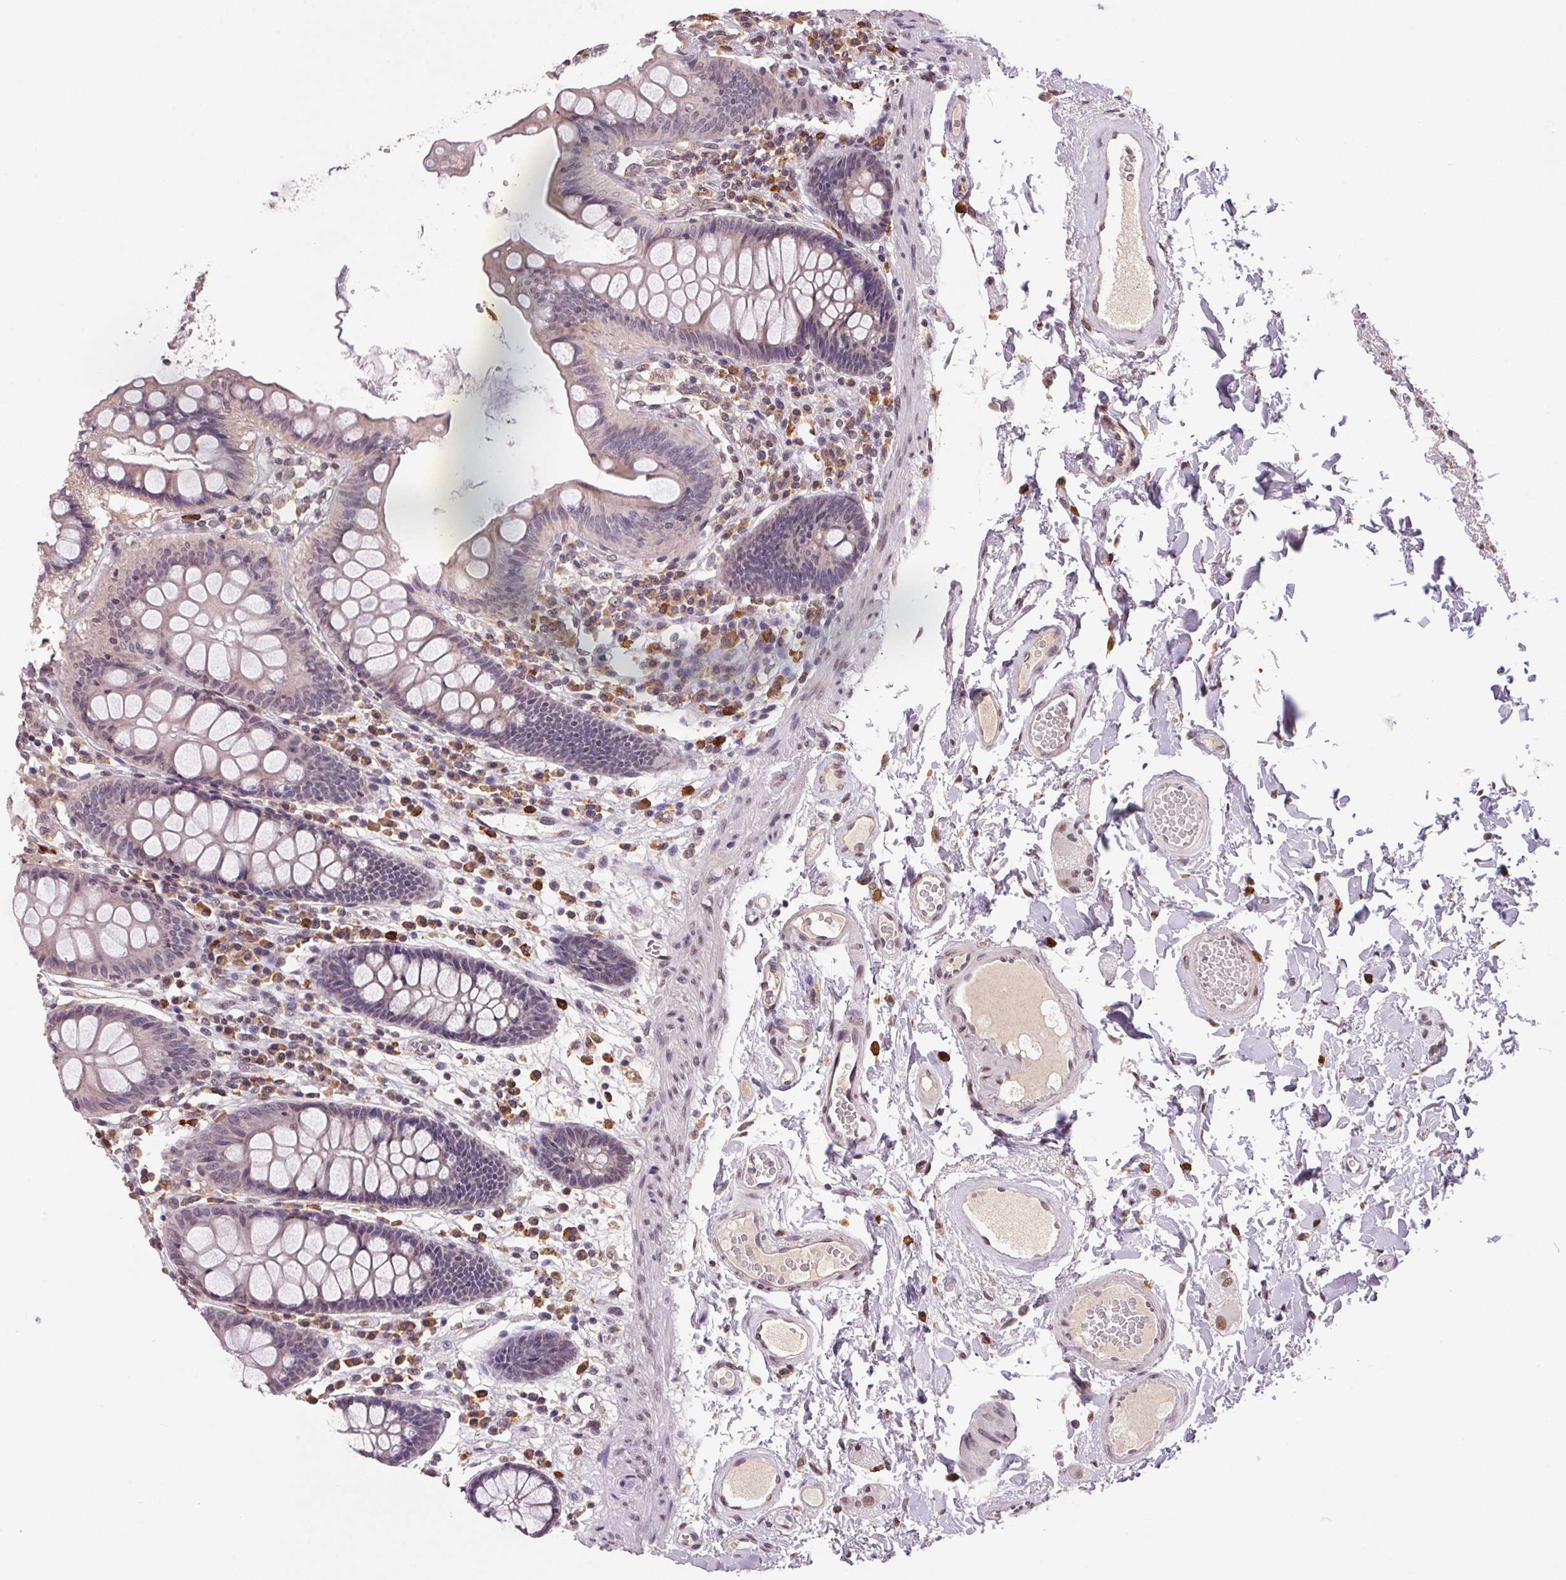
{"staining": {"intensity": "weak", "quantity": ">75%", "location": "nuclear"}, "tissue": "colon", "cell_type": "Endothelial cells", "image_type": "normal", "snomed": [{"axis": "morphology", "description": "Normal tissue, NOS"}, {"axis": "topography", "description": "Colon"}], "caption": "A high-resolution photomicrograph shows immunohistochemistry staining of unremarkable colon, which reveals weak nuclear positivity in about >75% of endothelial cells. (Brightfield microscopy of DAB IHC at high magnification).", "gene": "ZBTB4", "patient": {"sex": "male", "age": 84}}